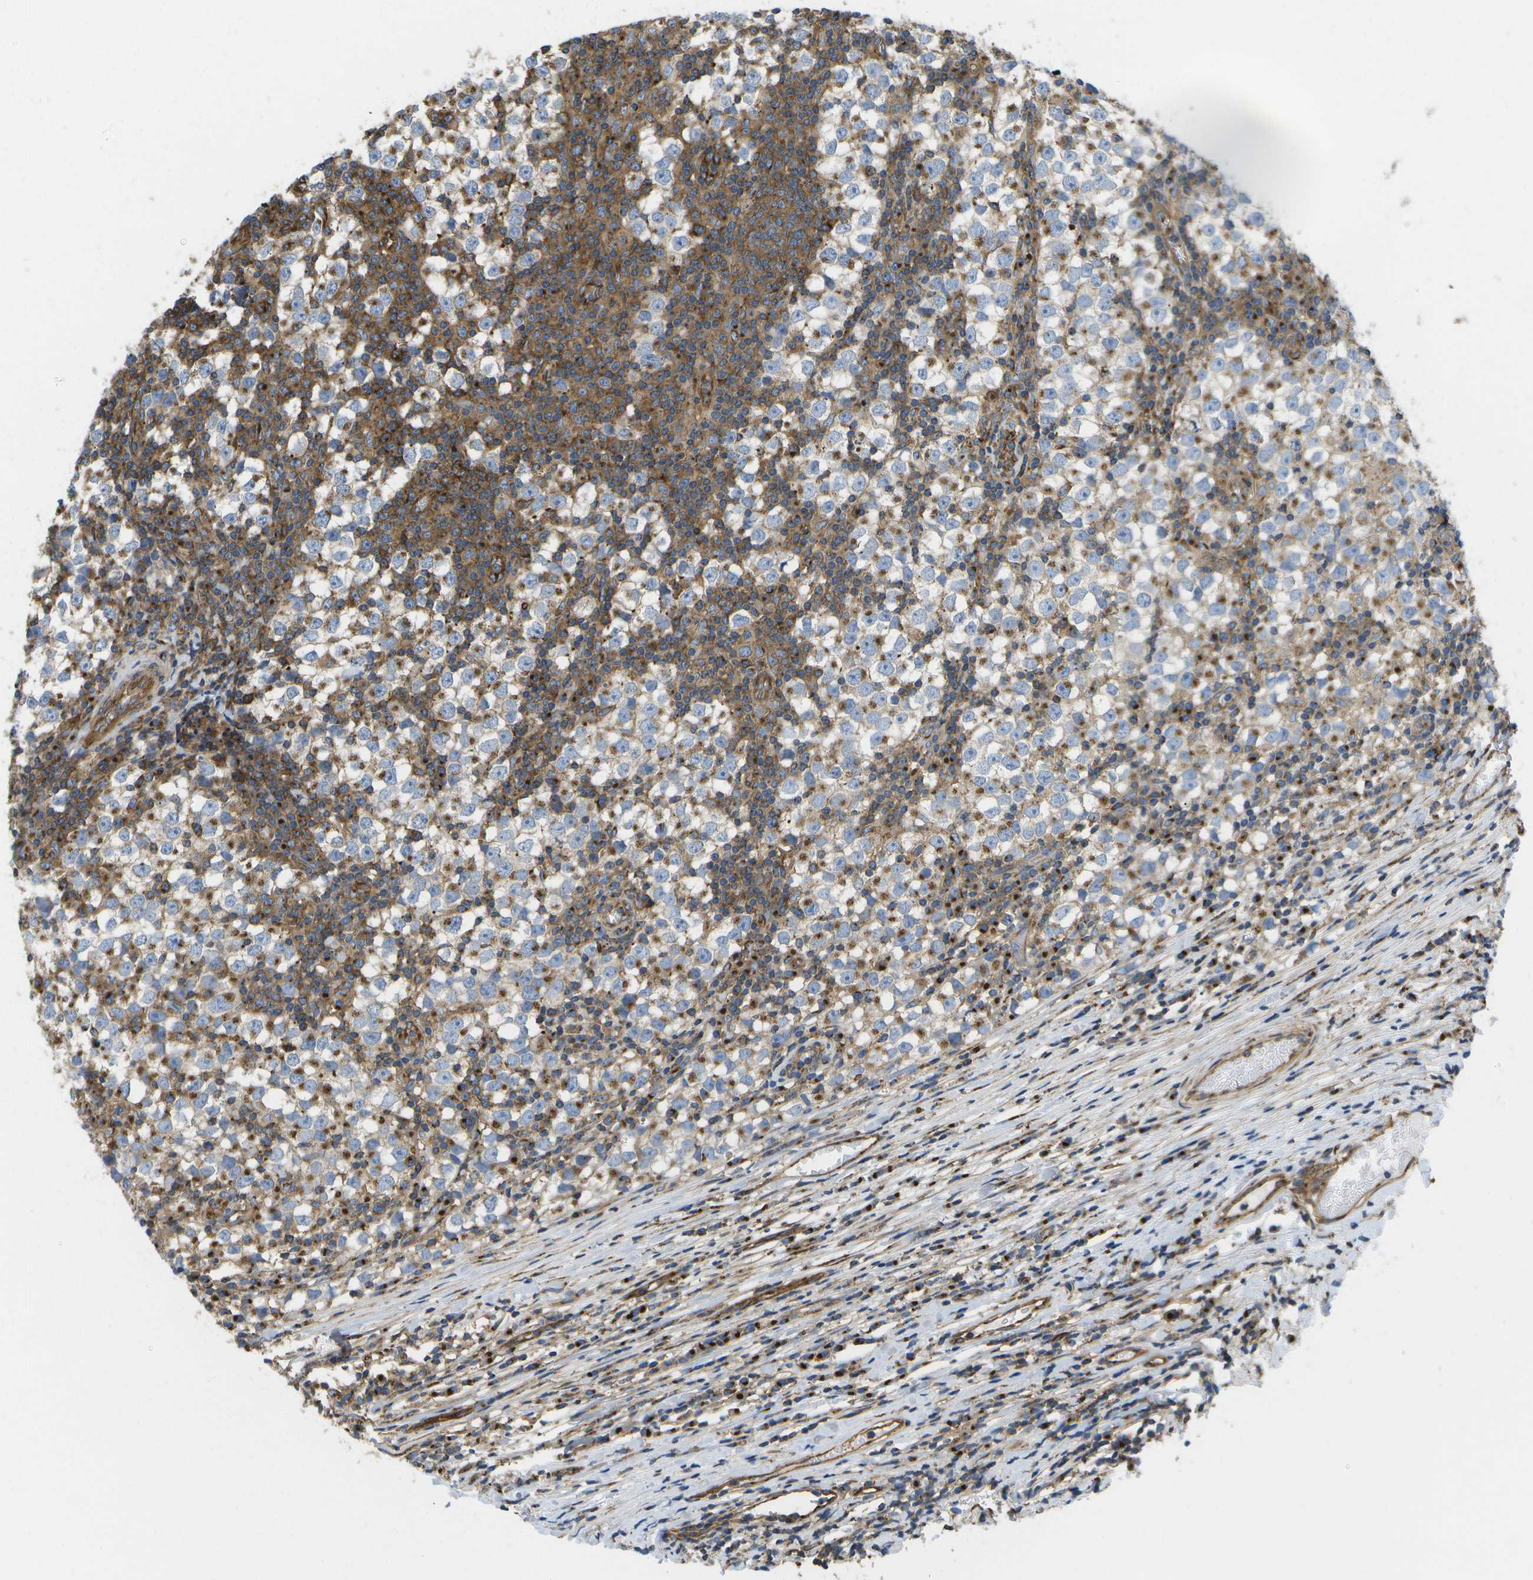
{"staining": {"intensity": "negative", "quantity": "none", "location": "none"}, "tissue": "testis cancer", "cell_type": "Tumor cells", "image_type": "cancer", "snomed": [{"axis": "morphology", "description": "Seminoma, NOS"}, {"axis": "topography", "description": "Testis"}], "caption": "Immunohistochemistry of testis cancer (seminoma) reveals no expression in tumor cells.", "gene": "BST2", "patient": {"sex": "male", "age": 65}}